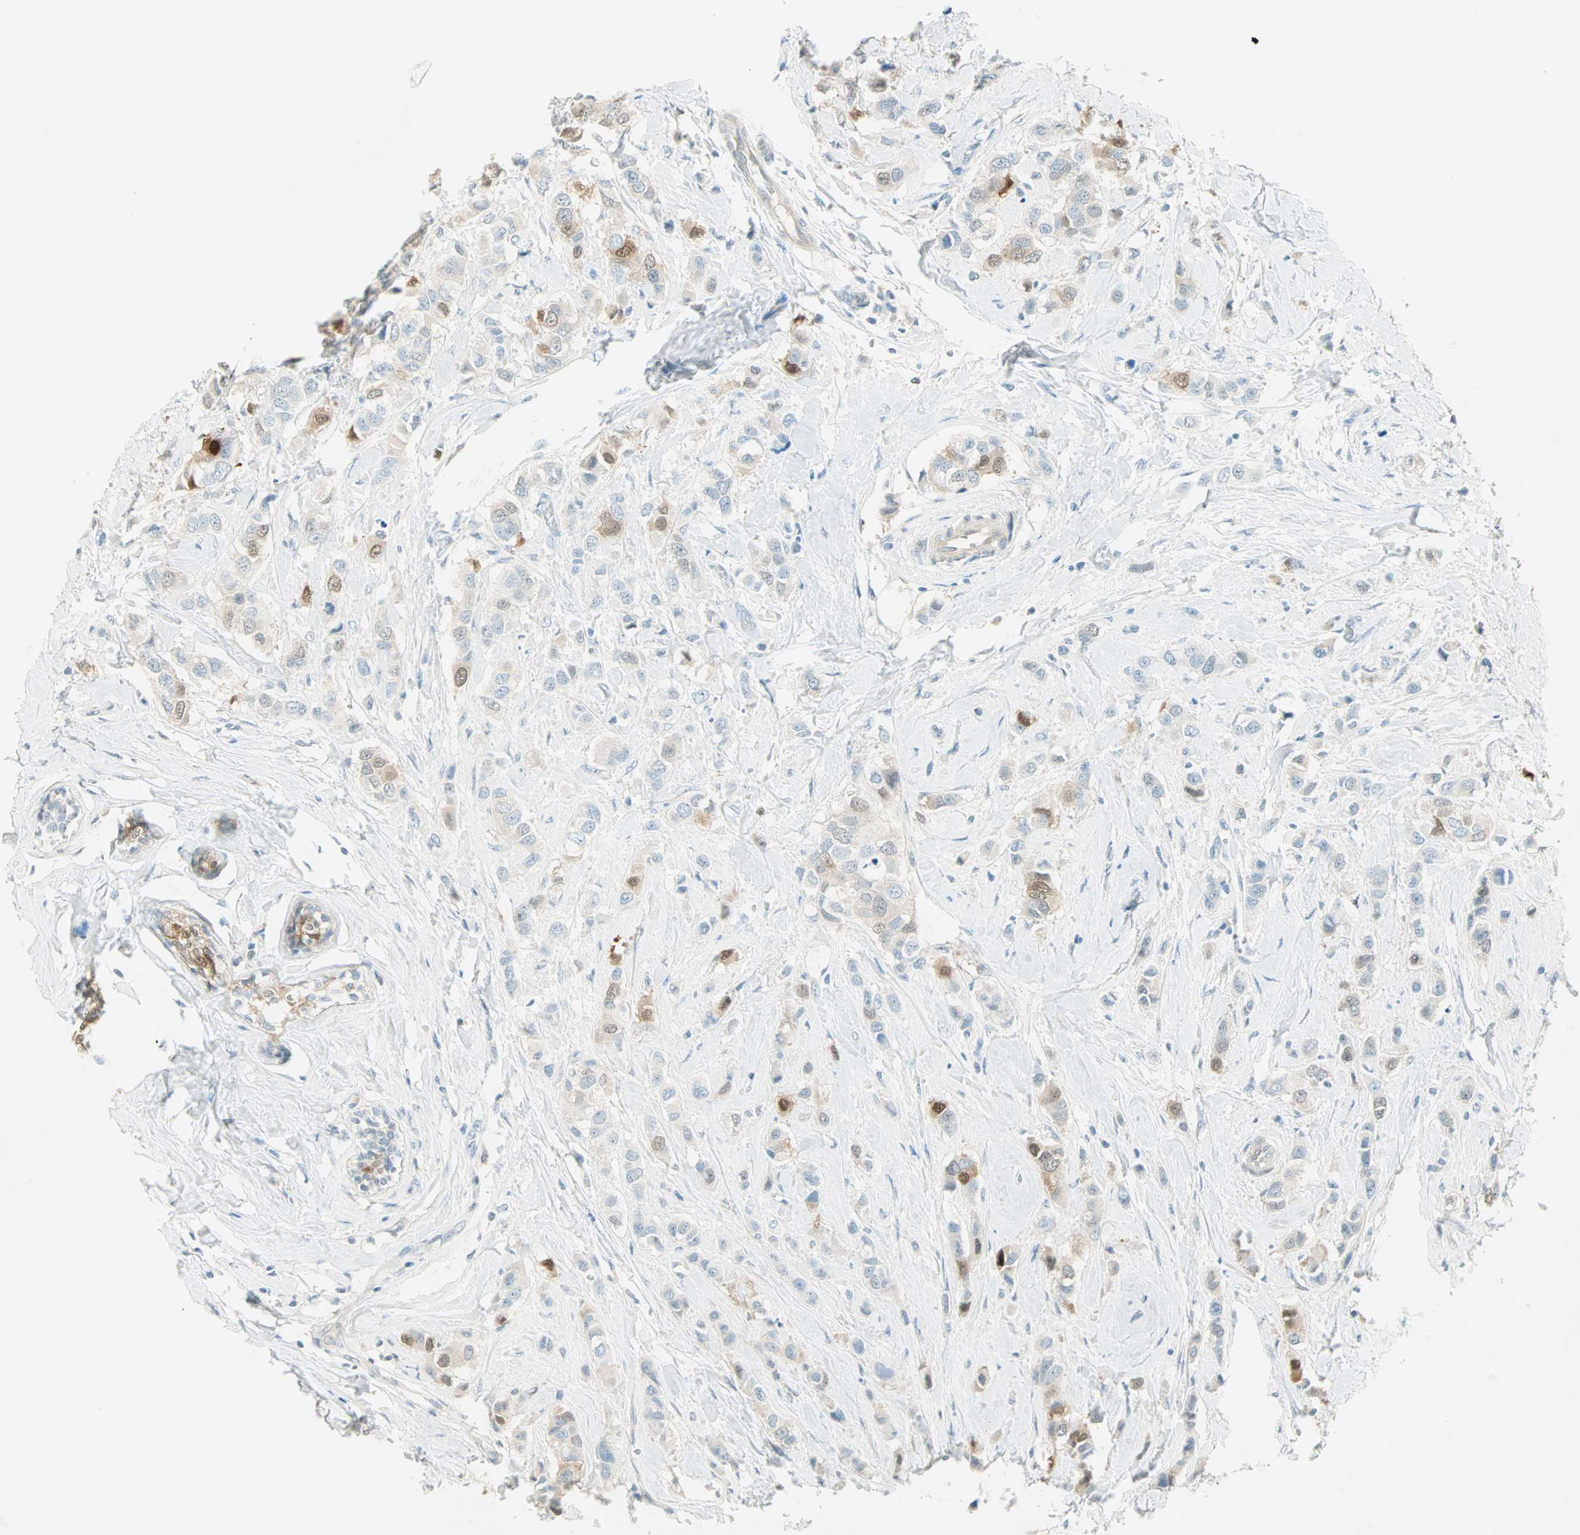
{"staining": {"intensity": "strong", "quantity": "<25%", "location": "cytoplasmic/membranous,nuclear"}, "tissue": "breast cancer", "cell_type": "Tumor cells", "image_type": "cancer", "snomed": [{"axis": "morphology", "description": "Duct carcinoma"}, {"axis": "topography", "description": "Breast"}], "caption": "Protein expression analysis of breast cancer (intraductal carcinoma) shows strong cytoplasmic/membranous and nuclear positivity in about <25% of tumor cells.", "gene": "S100A1", "patient": {"sex": "female", "age": 50}}